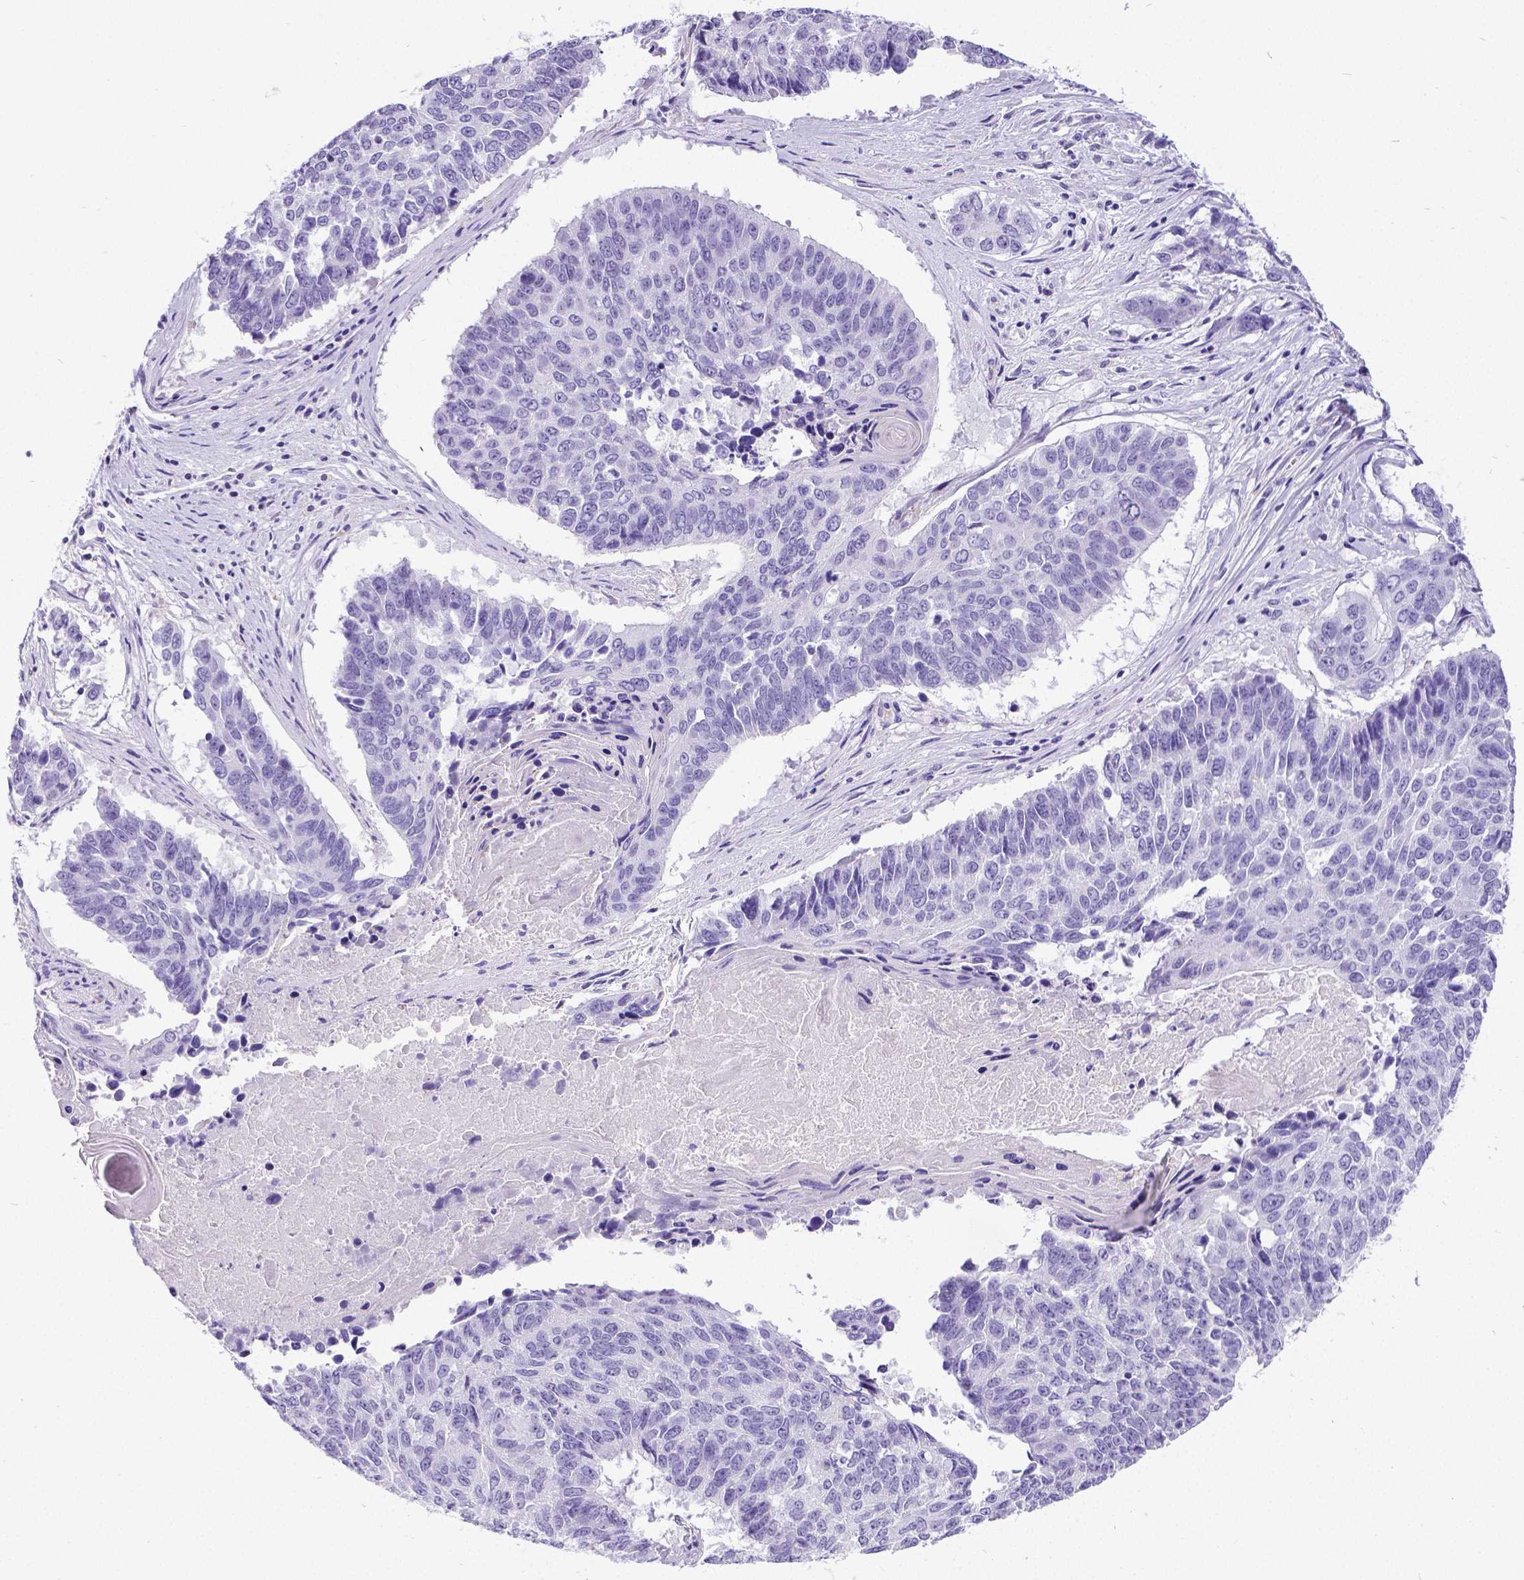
{"staining": {"intensity": "negative", "quantity": "none", "location": "none"}, "tissue": "lung cancer", "cell_type": "Tumor cells", "image_type": "cancer", "snomed": [{"axis": "morphology", "description": "Squamous cell carcinoma, NOS"}, {"axis": "topography", "description": "Lung"}], "caption": "High magnification brightfield microscopy of lung cancer (squamous cell carcinoma) stained with DAB (brown) and counterstained with hematoxylin (blue): tumor cells show no significant expression. (Brightfield microscopy of DAB (3,3'-diaminobenzidine) immunohistochemistry at high magnification).", "gene": "SATB2", "patient": {"sex": "male", "age": 73}}